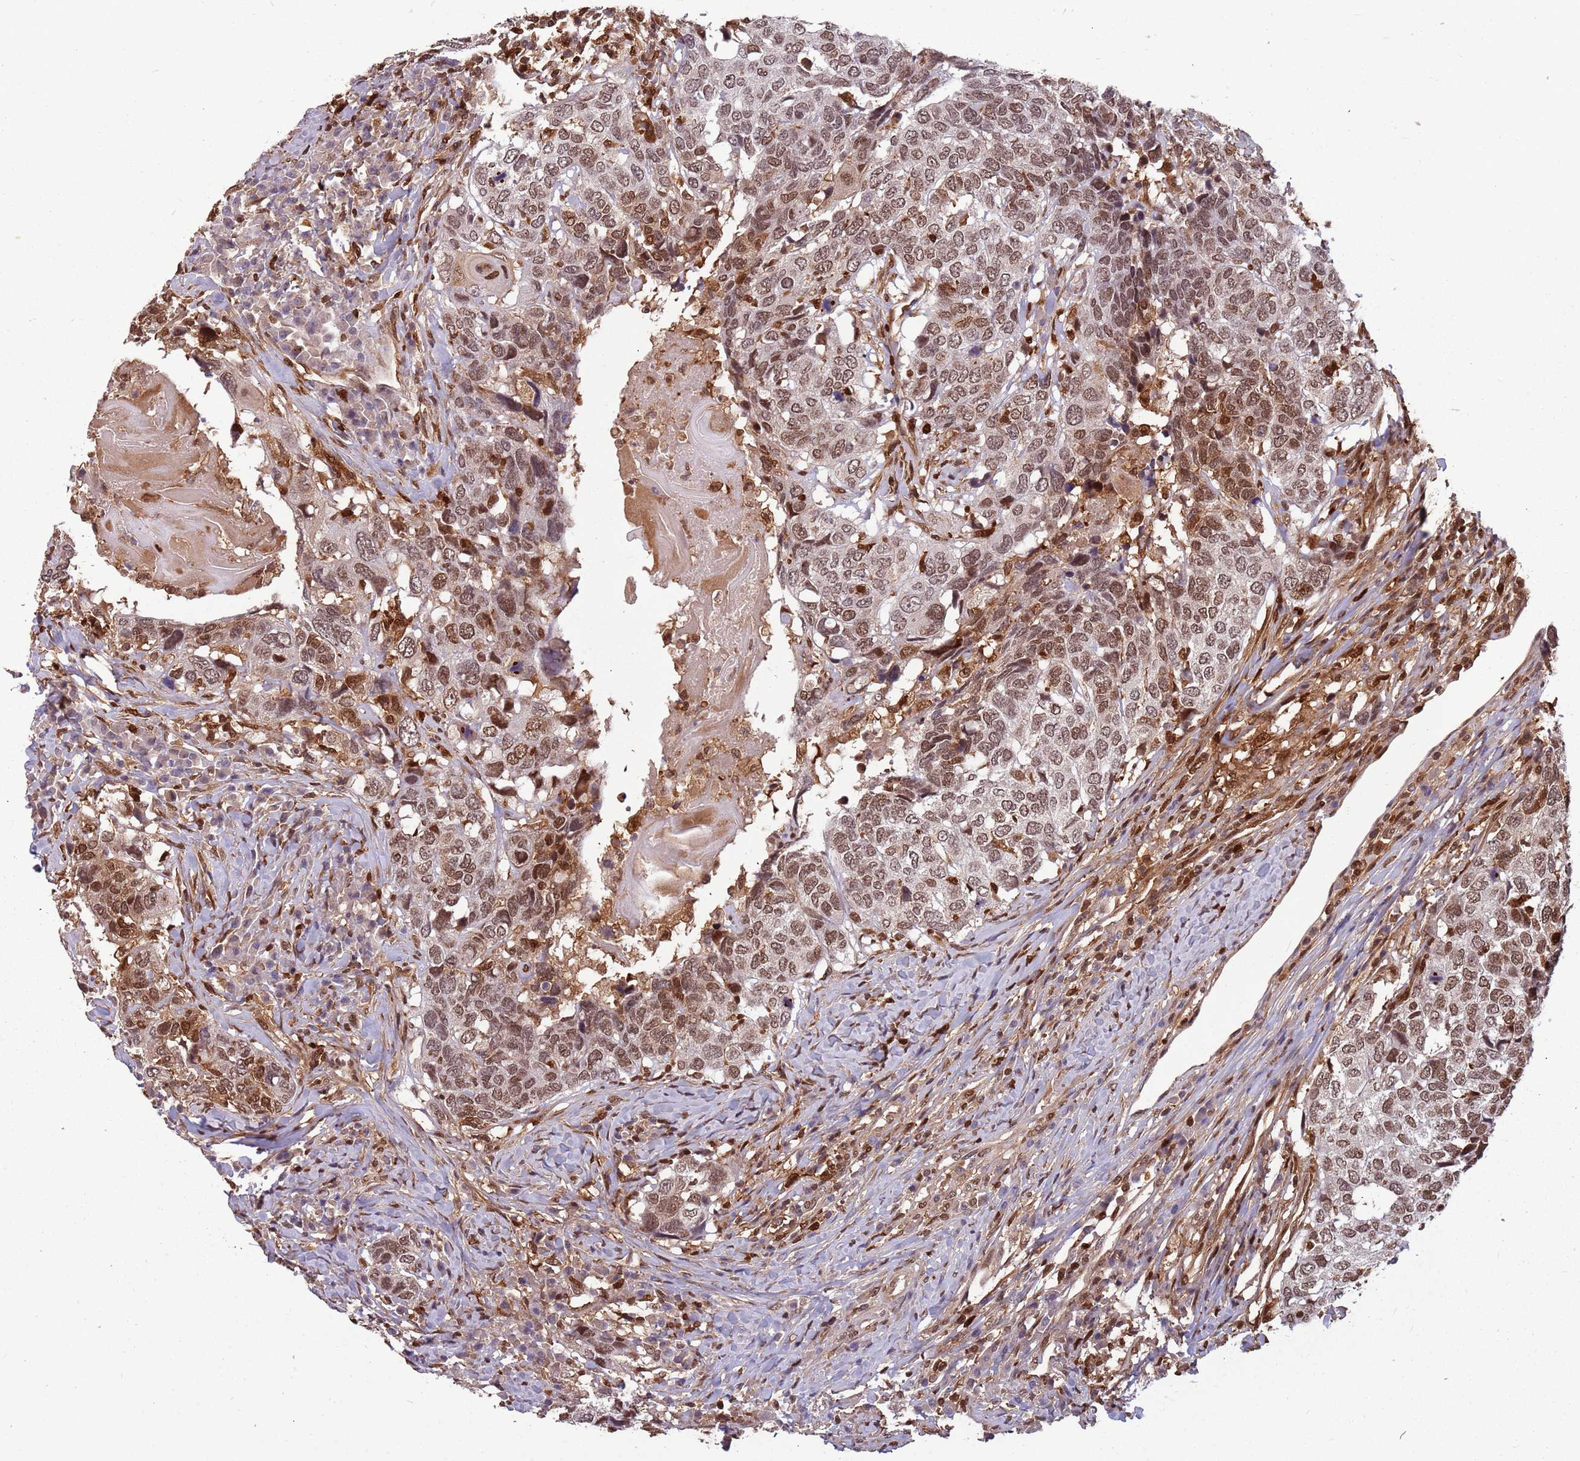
{"staining": {"intensity": "moderate", "quantity": ">75%", "location": "nuclear"}, "tissue": "head and neck cancer", "cell_type": "Tumor cells", "image_type": "cancer", "snomed": [{"axis": "morphology", "description": "Squamous cell carcinoma, NOS"}, {"axis": "topography", "description": "Head-Neck"}], "caption": "Immunohistochemistry histopathology image of neoplastic tissue: human head and neck cancer (squamous cell carcinoma) stained using immunohistochemistry exhibits medium levels of moderate protein expression localized specifically in the nuclear of tumor cells, appearing as a nuclear brown color.", "gene": "GBP2", "patient": {"sex": "male", "age": 66}}